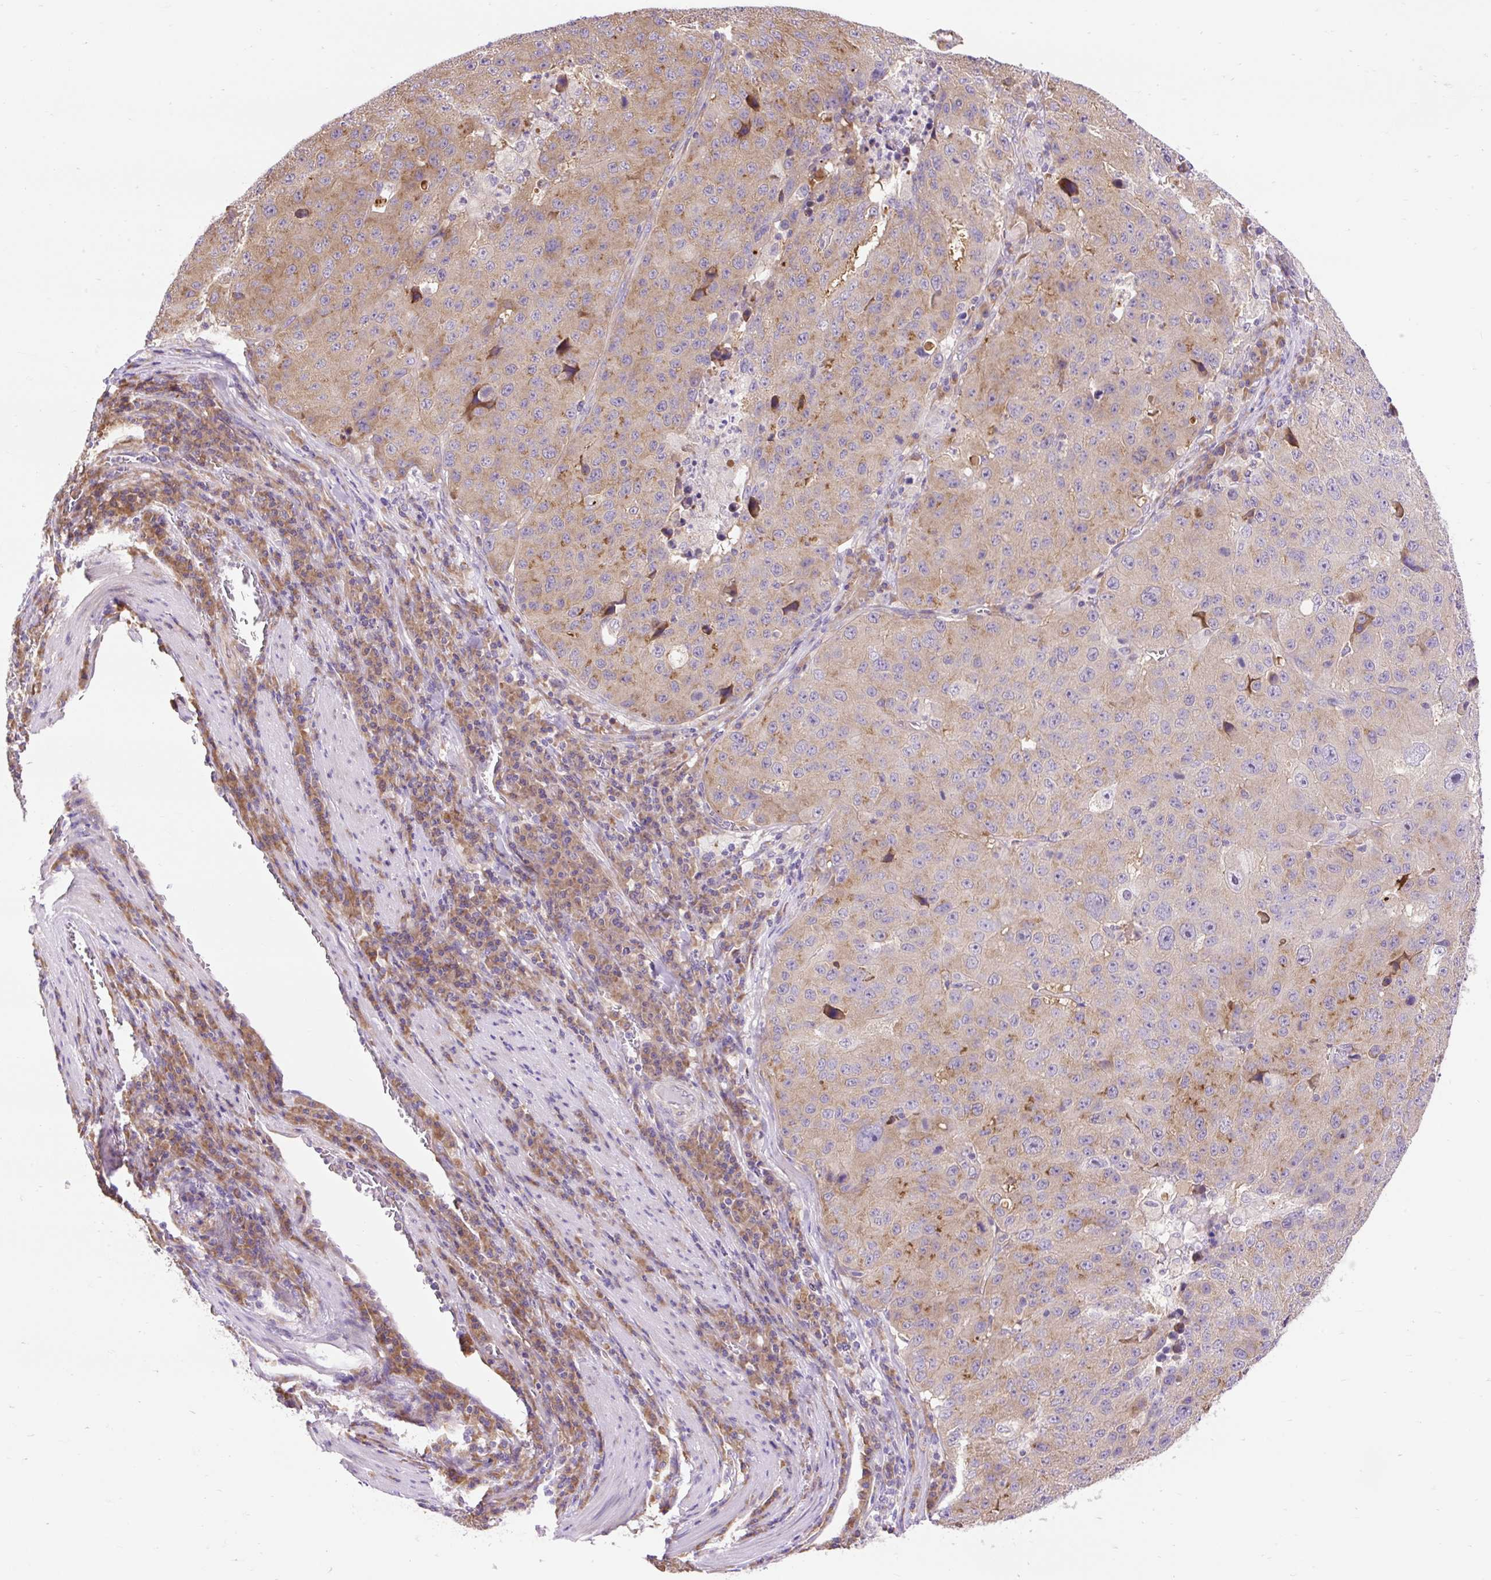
{"staining": {"intensity": "weak", "quantity": "25%-75%", "location": "cytoplasmic/membranous"}, "tissue": "stomach cancer", "cell_type": "Tumor cells", "image_type": "cancer", "snomed": [{"axis": "morphology", "description": "Adenocarcinoma, NOS"}, {"axis": "topography", "description": "Stomach"}], "caption": "Immunohistochemical staining of stomach cancer shows low levels of weak cytoplasmic/membranous staining in approximately 25%-75% of tumor cells.", "gene": "GPR45", "patient": {"sex": "male", "age": 71}}